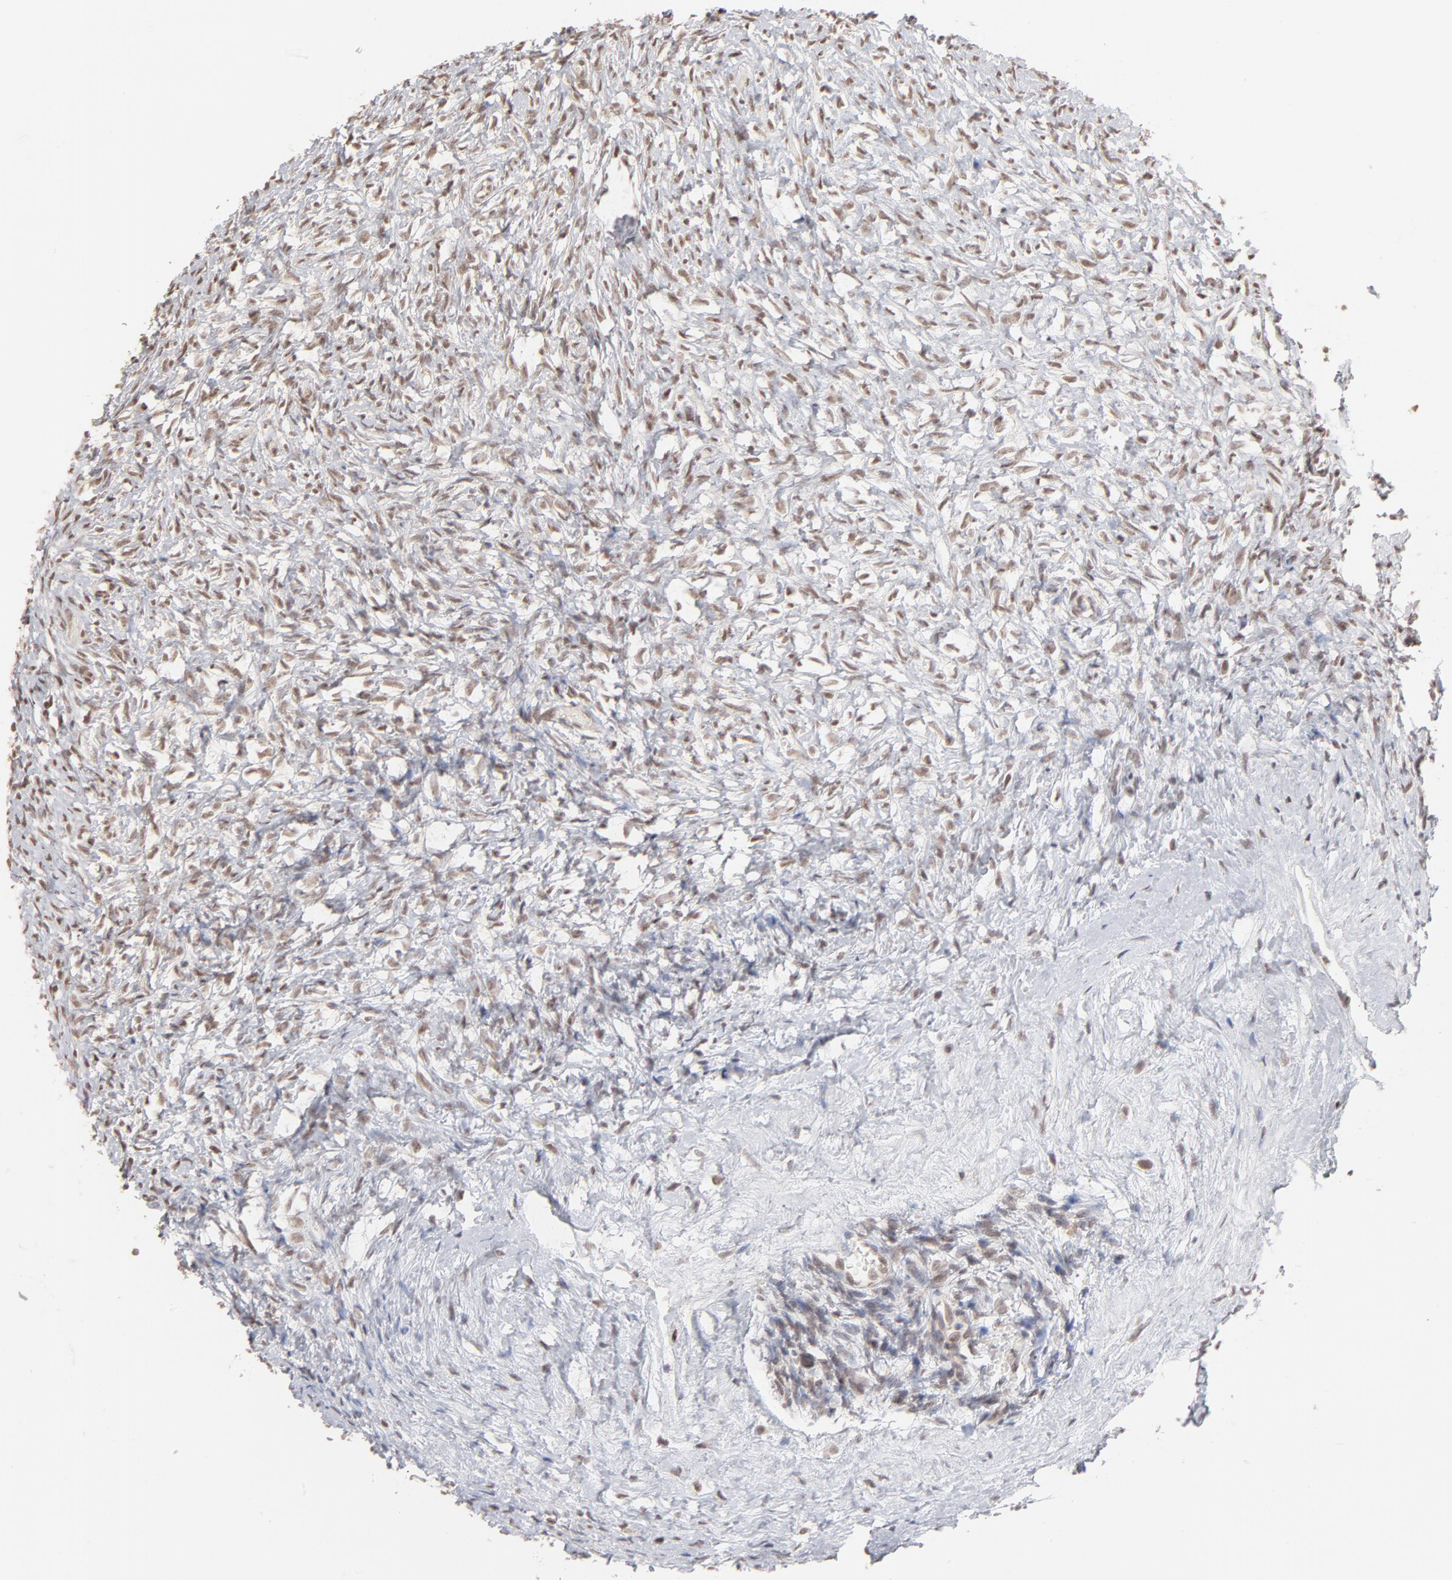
{"staining": {"intensity": "moderate", "quantity": ">75%", "location": "nuclear"}, "tissue": "ovary", "cell_type": "Ovarian stroma cells", "image_type": "normal", "snomed": [{"axis": "morphology", "description": "Normal tissue, NOS"}, {"axis": "topography", "description": "Ovary"}], "caption": "Immunohistochemical staining of normal ovary exhibits medium levels of moderate nuclear expression in approximately >75% of ovarian stroma cells.", "gene": "ARIH1", "patient": {"sex": "female", "age": 35}}